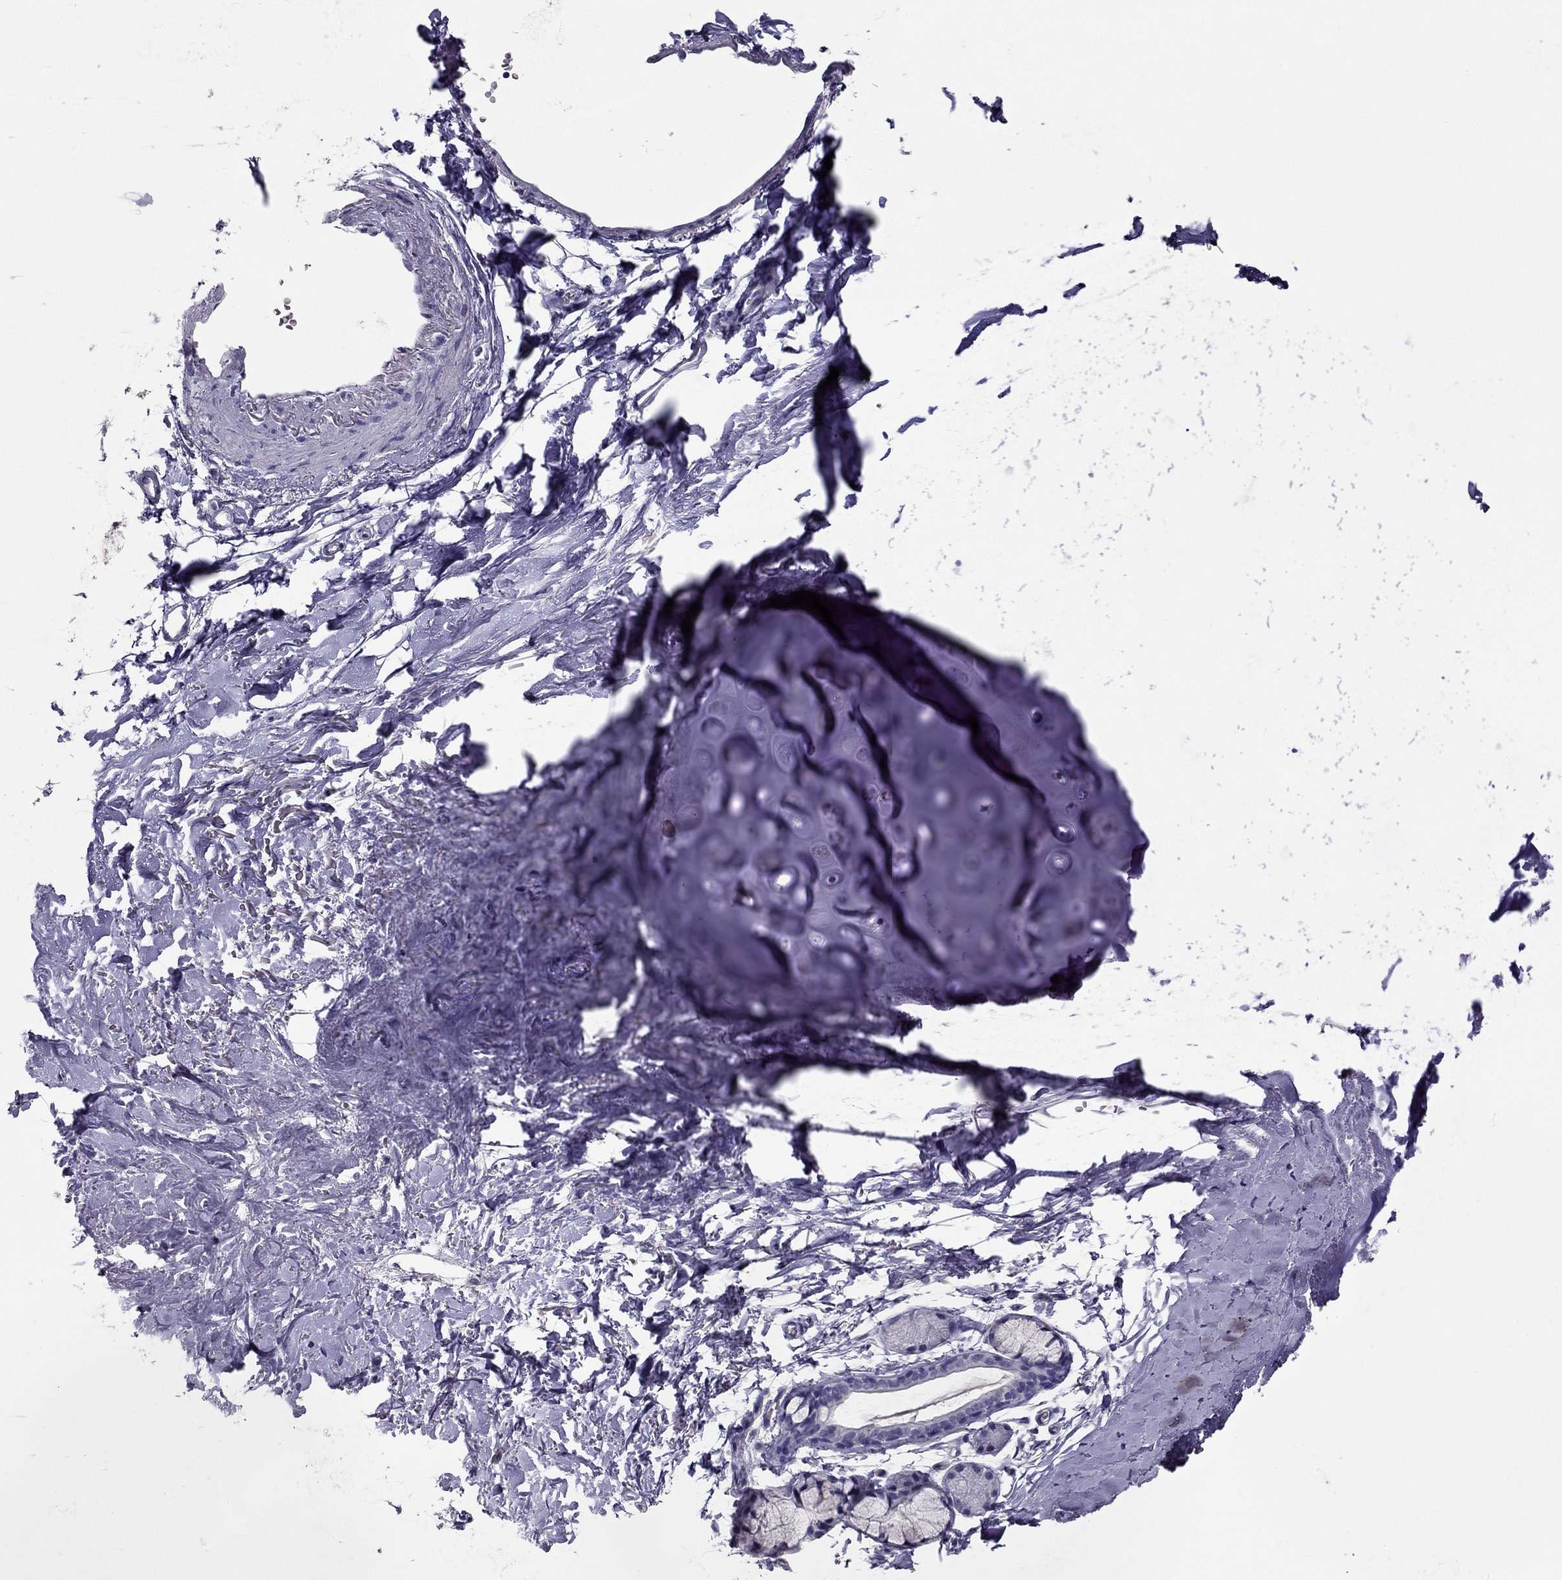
{"staining": {"intensity": "negative", "quantity": "none", "location": "none"}, "tissue": "adipose tissue", "cell_type": "Adipocytes", "image_type": "normal", "snomed": [{"axis": "morphology", "description": "Normal tissue, NOS"}, {"axis": "topography", "description": "Cartilage tissue"}, {"axis": "topography", "description": "Bronchus"}], "caption": "Adipocytes show no significant expression in unremarkable adipose tissue.", "gene": "RHO", "patient": {"sex": "female", "age": 79}}